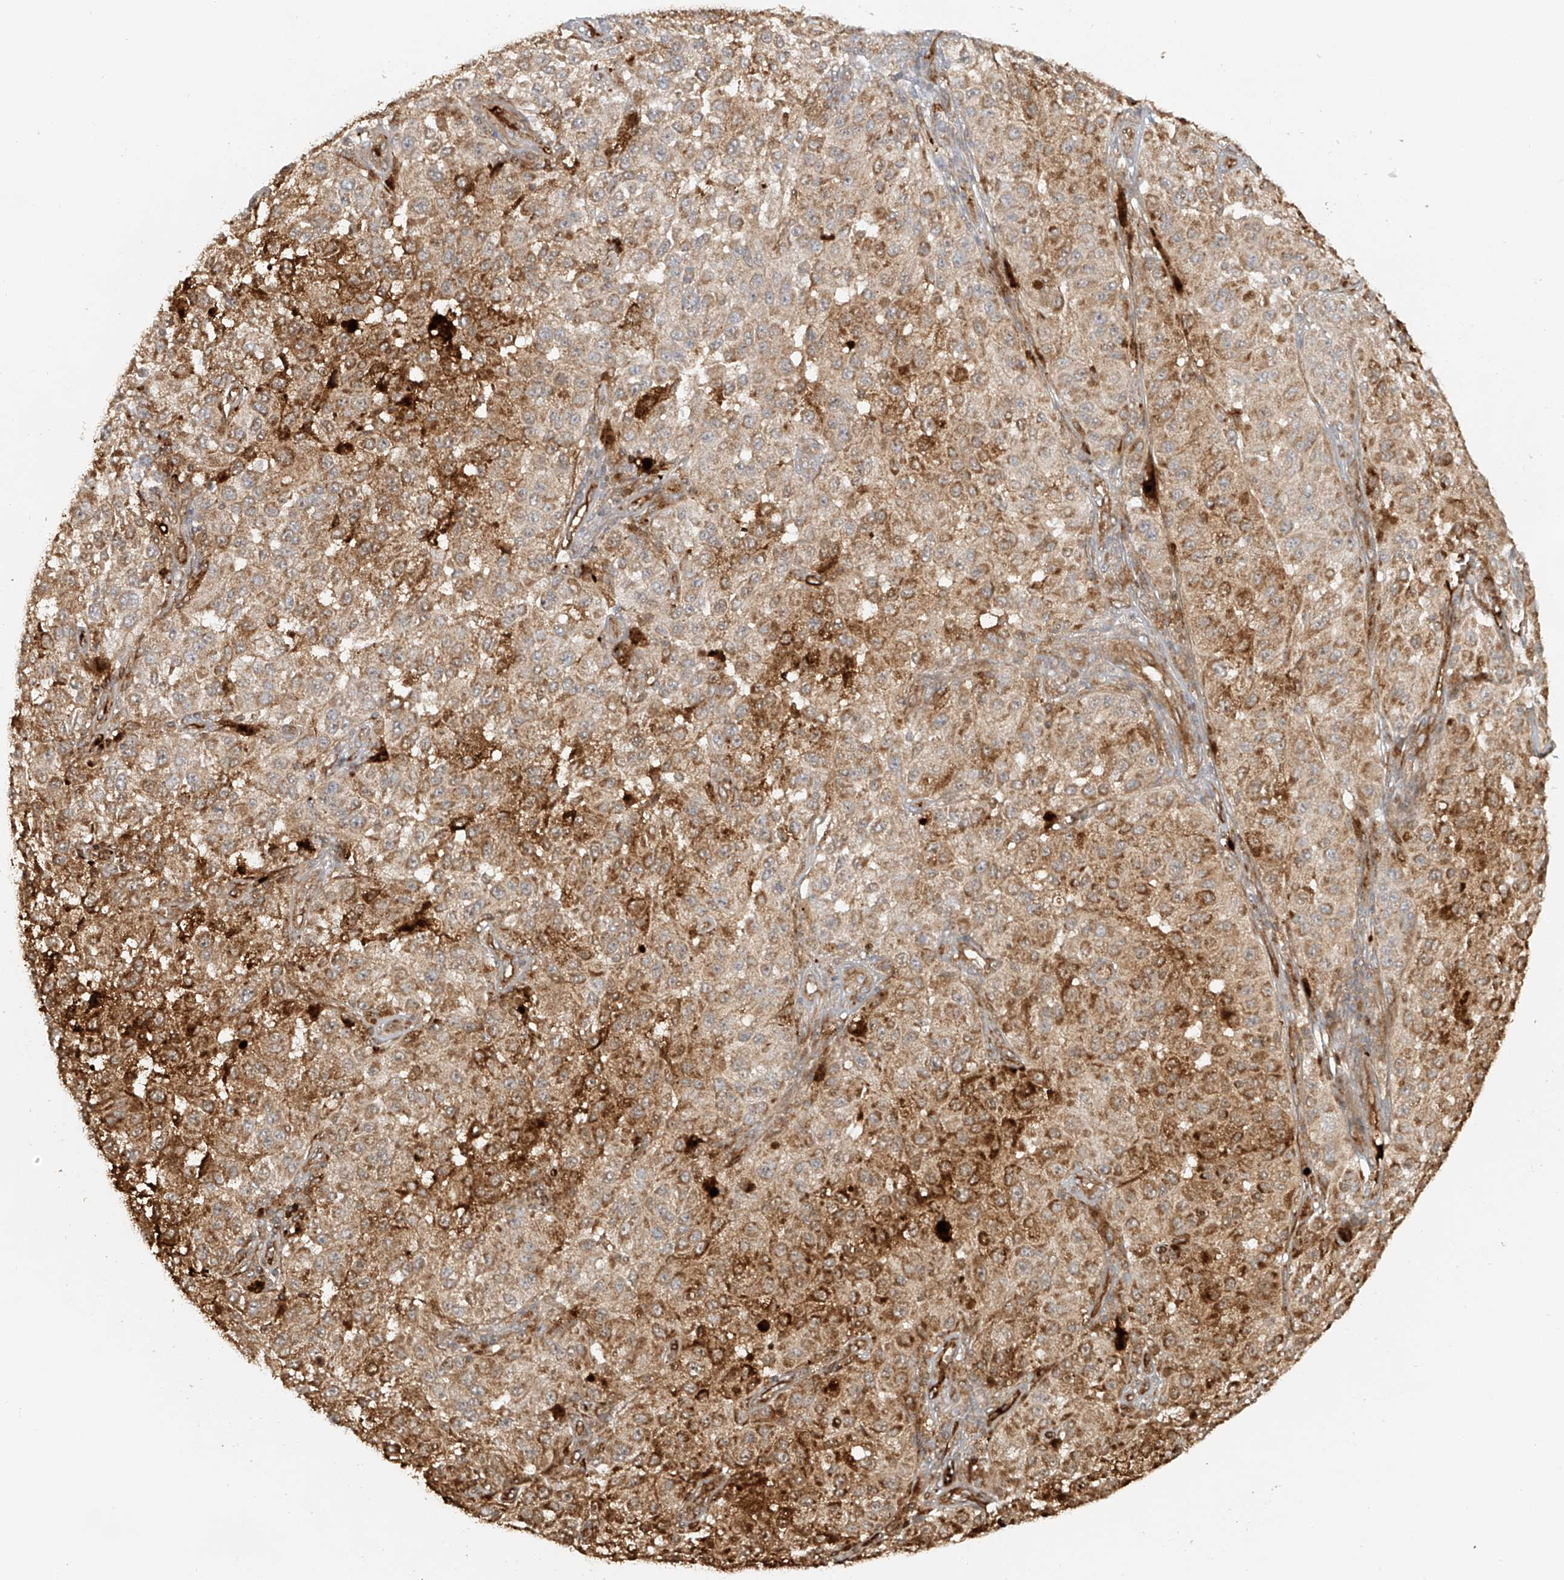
{"staining": {"intensity": "moderate", "quantity": ">75%", "location": "cytoplasmic/membranous"}, "tissue": "melanoma", "cell_type": "Tumor cells", "image_type": "cancer", "snomed": [{"axis": "morphology", "description": "Malignant melanoma, NOS"}, {"axis": "topography", "description": "Skin"}], "caption": "Malignant melanoma was stained to show a protein in brown. There is medium levels of moderate cytoplasmic/membranous positivity in about >75% of tumor cells.", "gene": "MIPEP", "patient": {"sex": "female", "age": 64}}